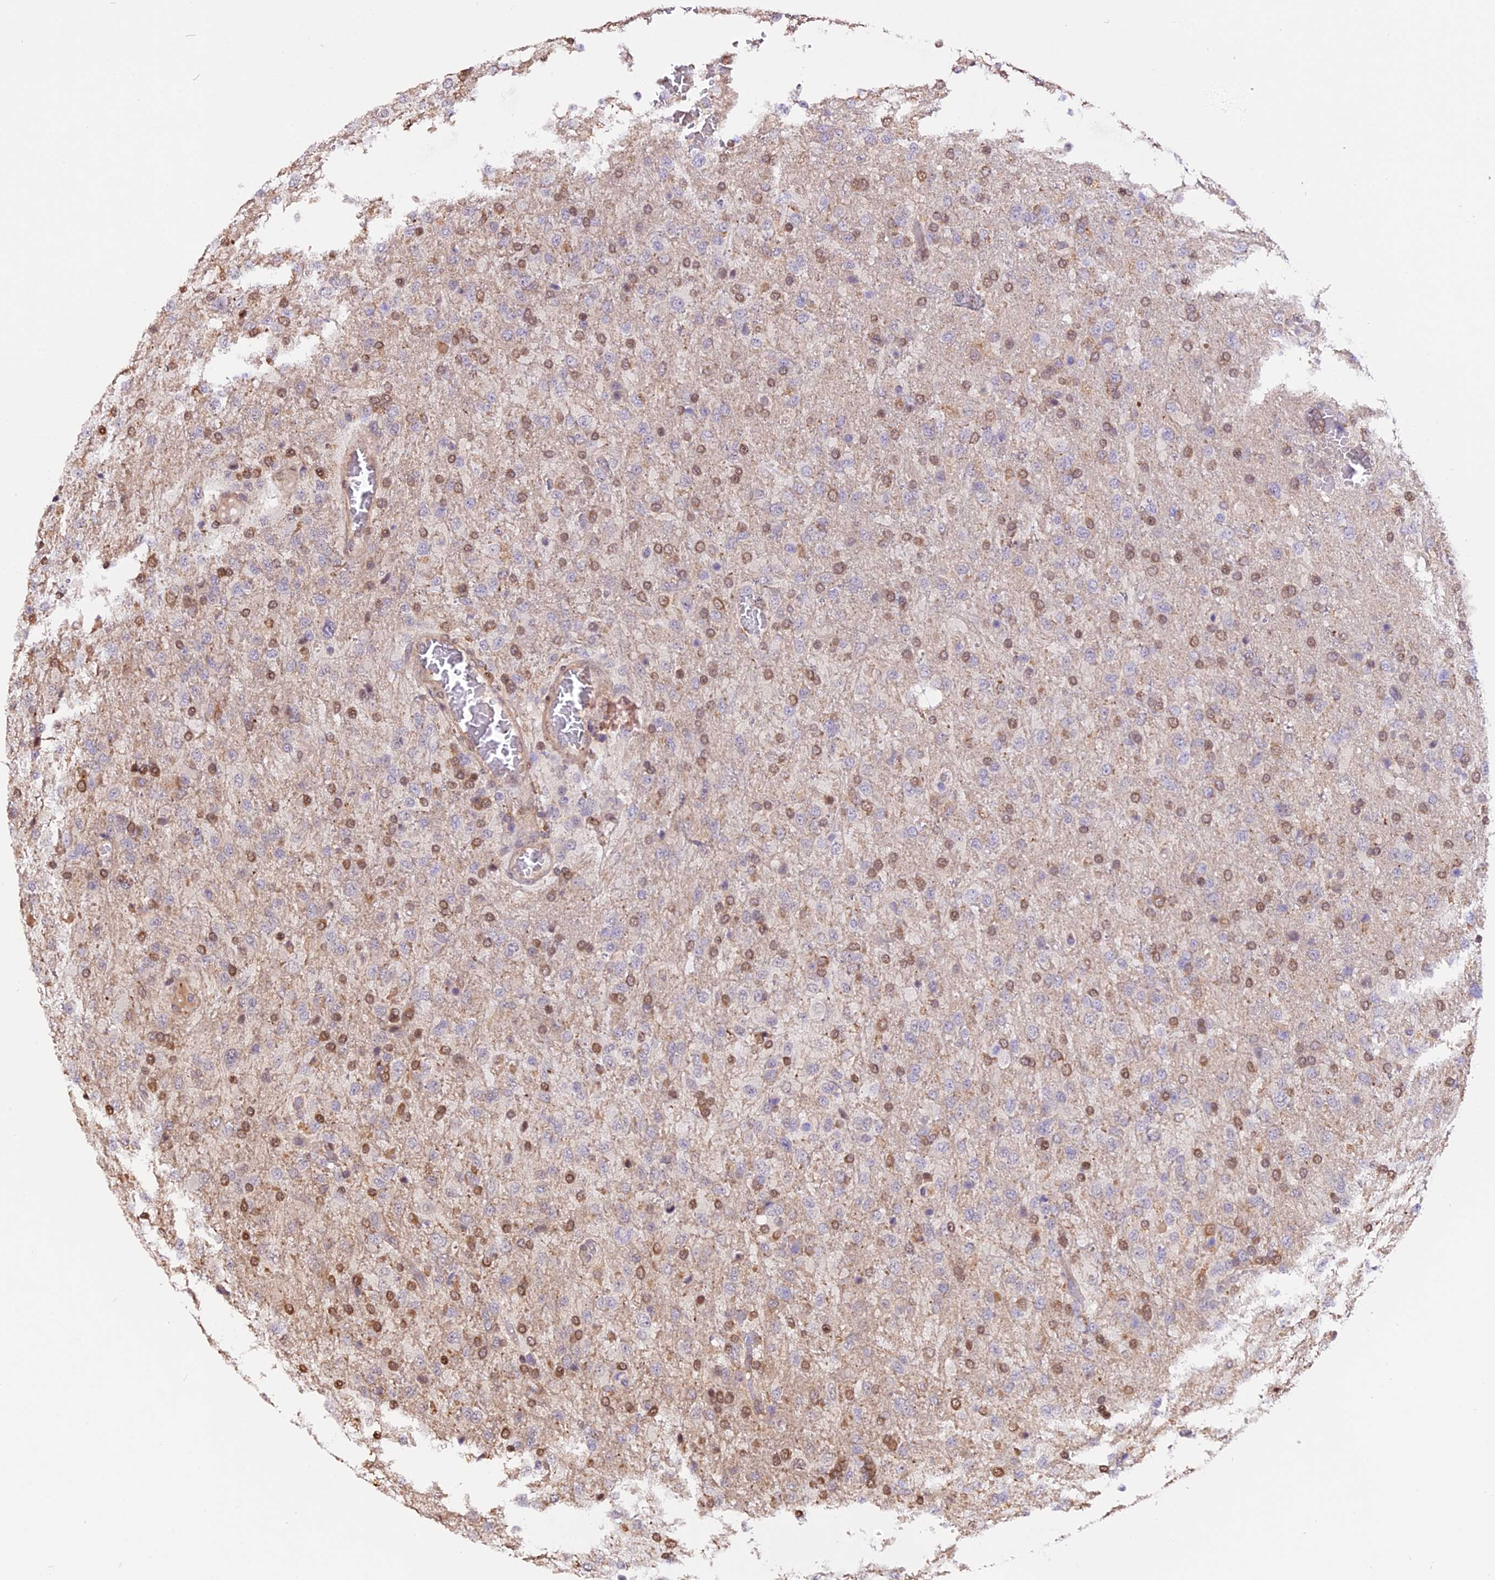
{"staining": {"intensity": "moderate", "quantity": "25%-75%", "location": "nuclear"}, "tissue": "glioma", "cell_type": "Tumor cells", "image_type": "cancer", "snomed": [{"axis": "morphology", "description": "Glioma, malignant, High grade"}, {"axis": "topography", "description": "Brain"}], "caption": "A micrograph of human glioma stained for a protein demonstrates moderate nuclear brown staining in tumor cells.", "gene": "HERPUD1", "patient": {"sex": "female", "age": 74}}